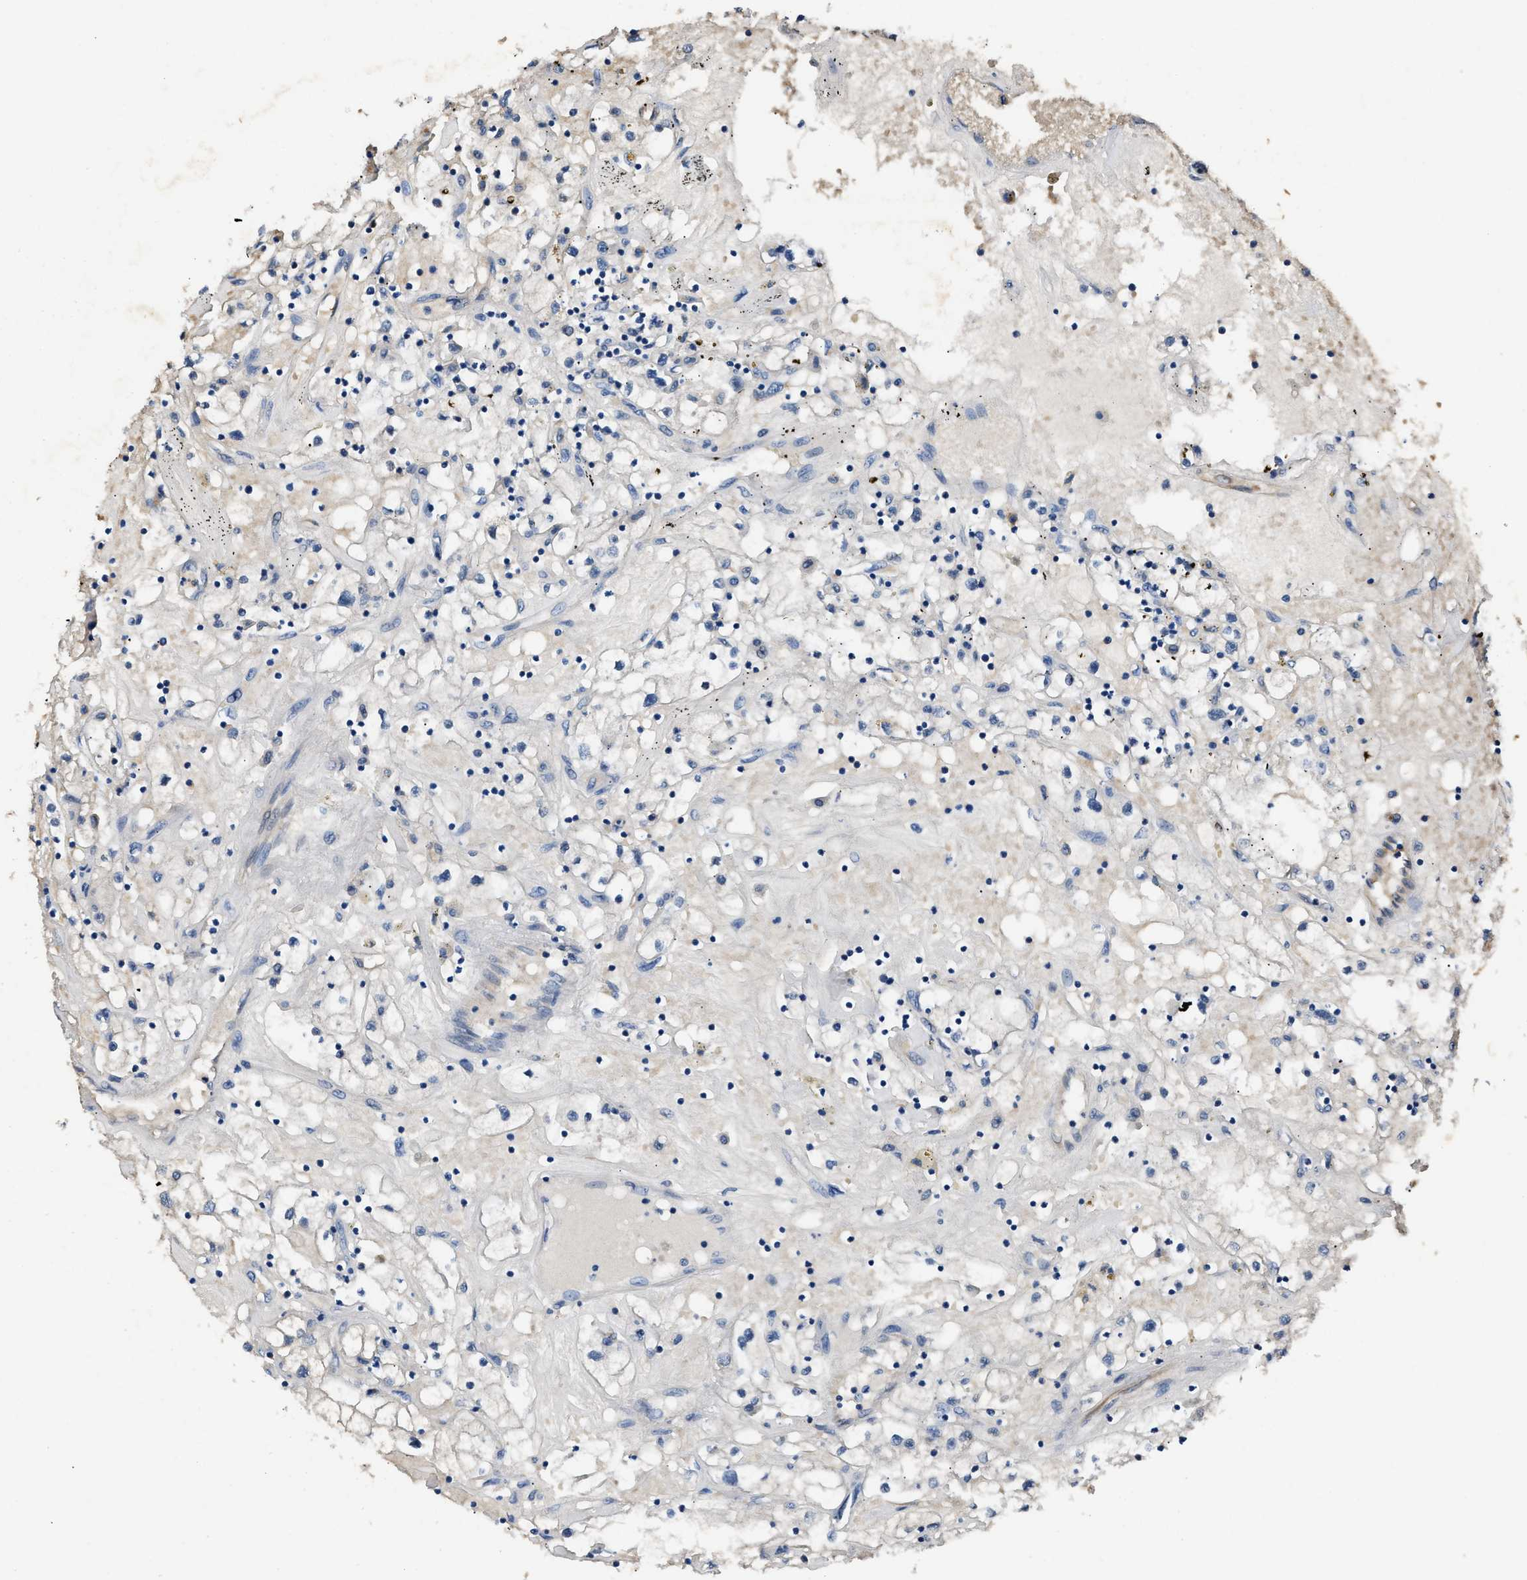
{"staining": {"intensity": "negative", "quantity": "none", "location": "none"}, "tissue": "renal cancer", "cell_type": "Tumor cells", "image_type": "cancer", "snomed": [{"axis": "morphology", "description": "Adenocarcinoma, NOS"}, {"axis": "topography", "description": "Kidney"}], "caption": "Tumor cells show no significant protein staining in adenocarcinoma (renal). Brightfield microscopy of IHC stained with DAB (brown) and hematoxylin (blue), captured at high magnification.", "gene": "PPA1", "patient": {"sex": "male", "age": 56}}